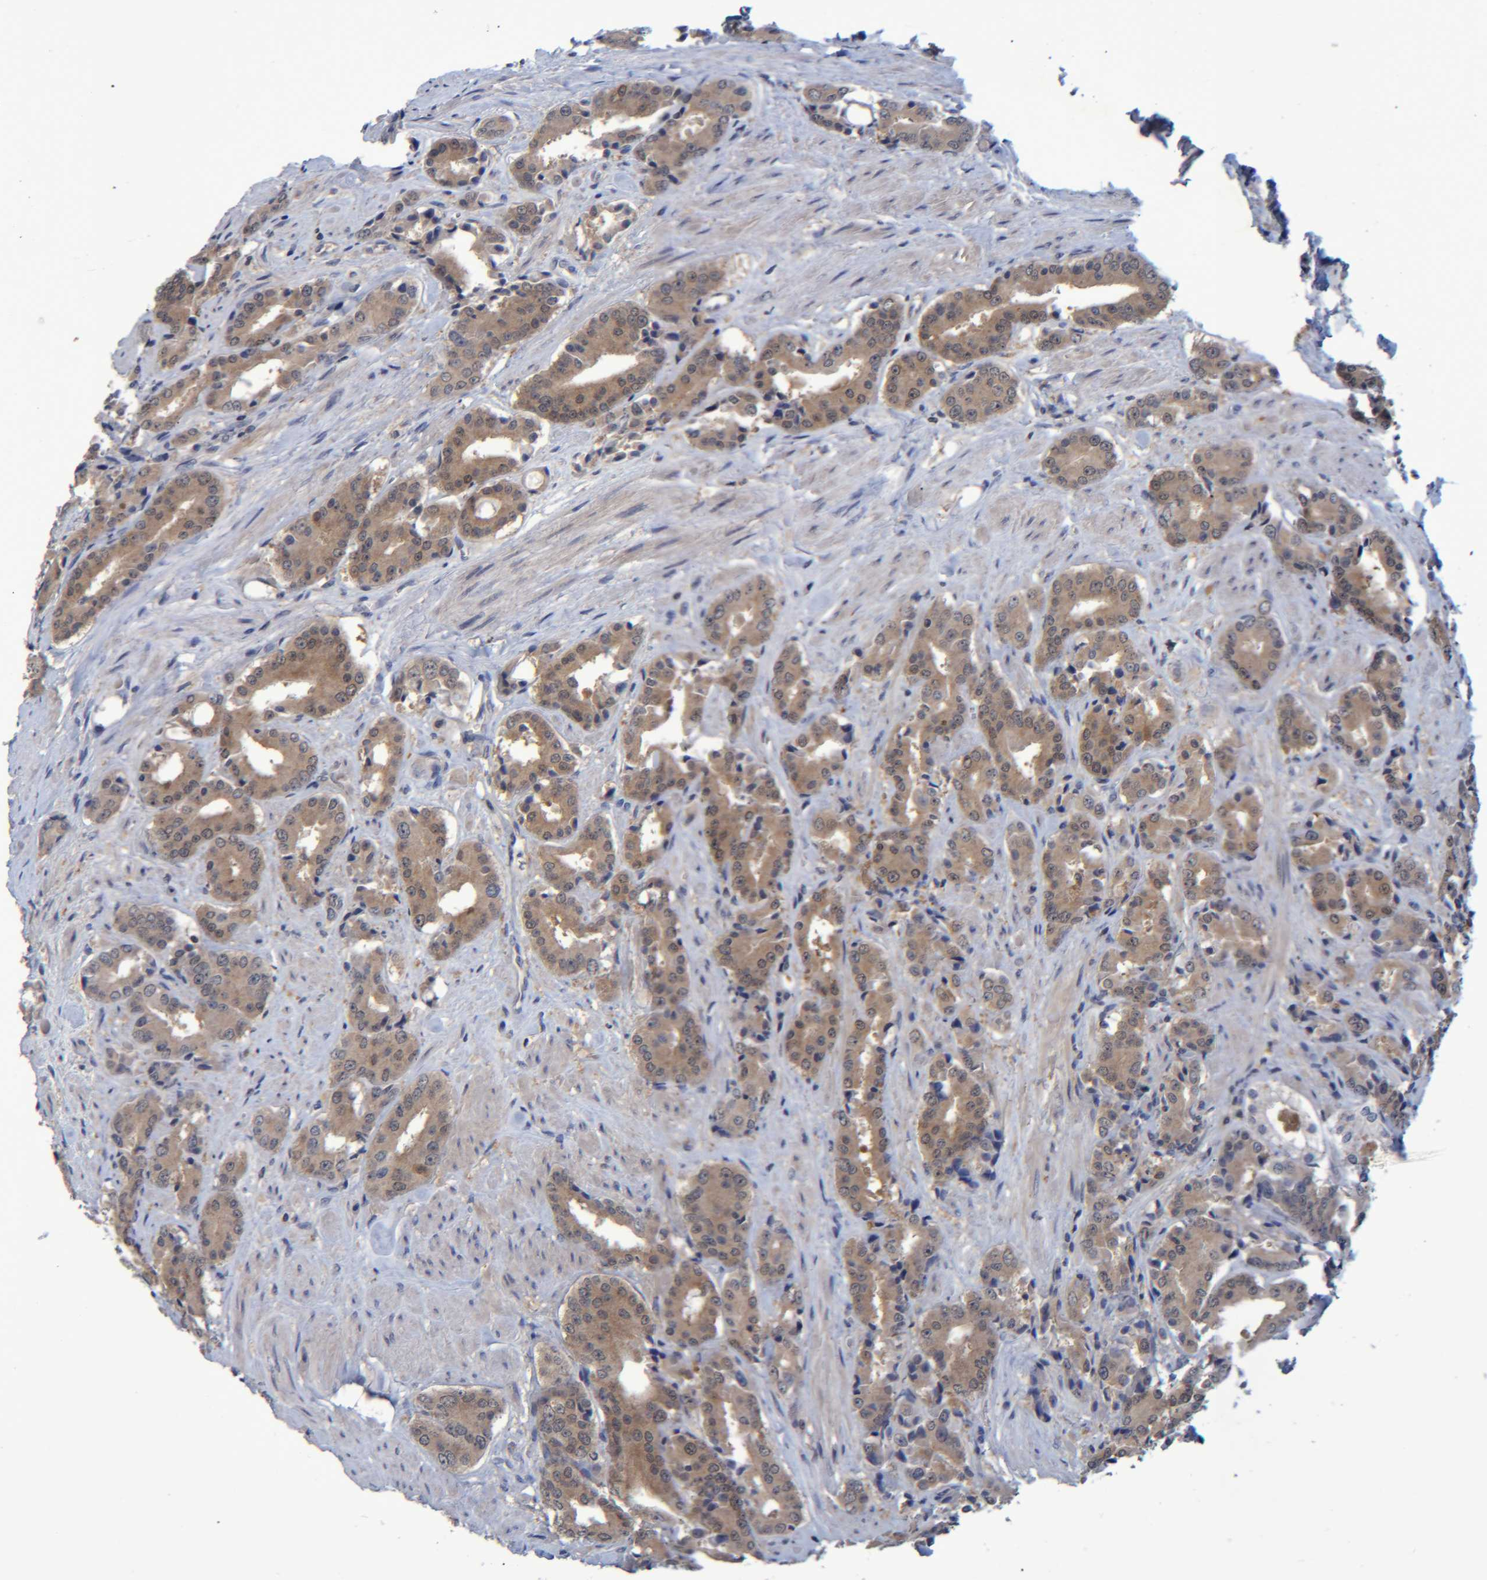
{"staining": {"intensity": "moderate", "quantity": ">75%", "location": "cytoplasmic/membranous"}, "tissue": "prostate cancer", "cell_type": "Tumor cells", "image_type": "cancer", "snomed": [{"axis": "morphology", "description": "Adenocarcinoma, High grade"}, {"axis": "topography", "description": "Prostate"}], "caption": "Protein expression analysis of prostate adenocarcinoma (high-grade) shows moderate cytoplasmic/membranous positivity in approximately >75% of tumor cells. Ihc stains the protein of interest in brown and the nuclei are stained blue.", "gene": "PCYT2", "patient": {"sex": "male", "age": 71}}